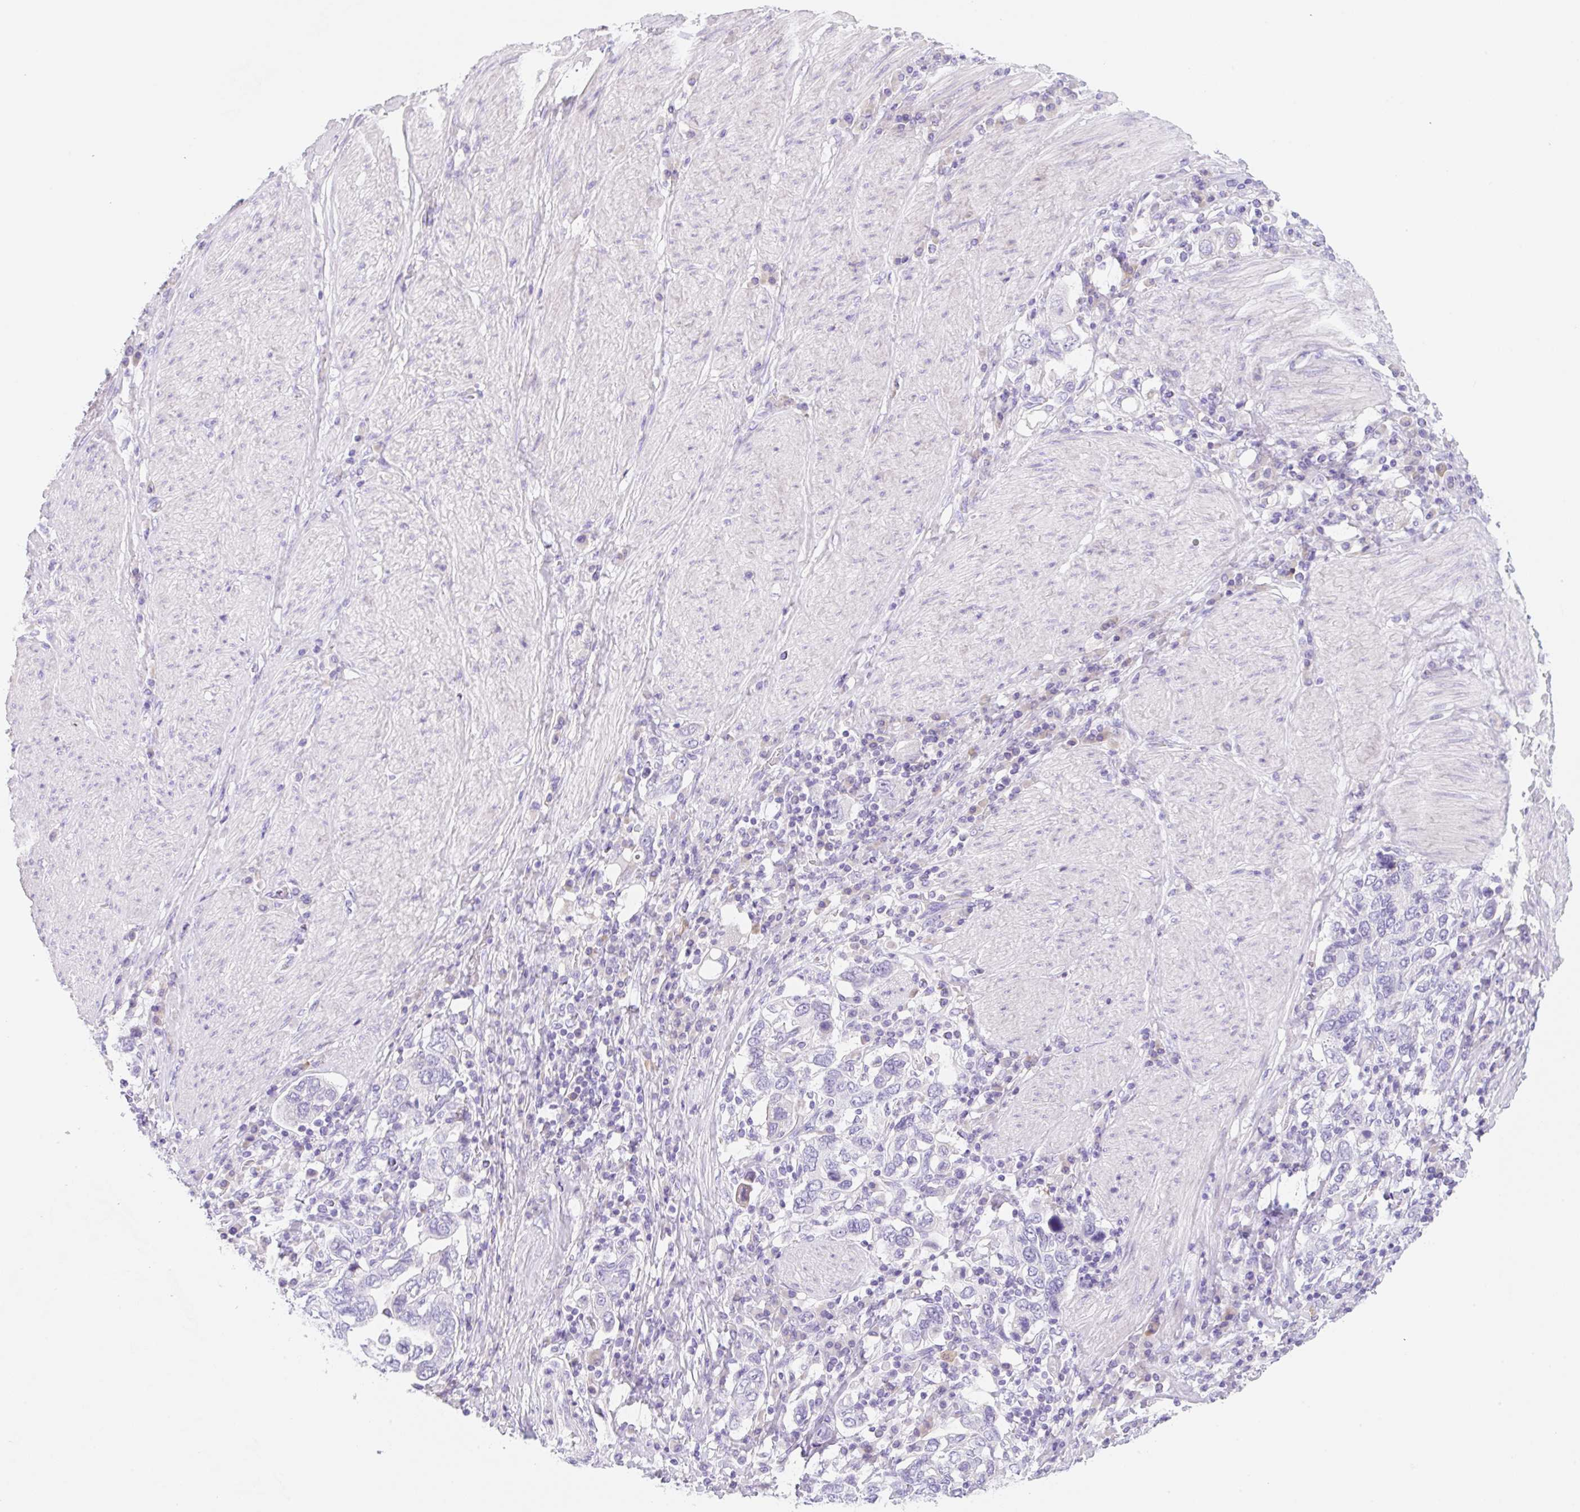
{"staining": {"intensity": "negative", "quantity": "none", "location": "none"}, "tissue": "stomach cancer", "cell_type": "Tumor cells", "image_type": "cancer", "snomed": [{"axis": "morphology", "description": "Adenocarcinoma, NOS"}, {"axis": "topography", "description": "Stomach, upper"}, {"axis": "topography", "description": "Stomach"}], "caption": "This is an immunohistochemistry image of human stomach cancer. There is no positivity in tumor cells.", "gene": "KLK8", "patient": {"sex": "male", "age": 62}}